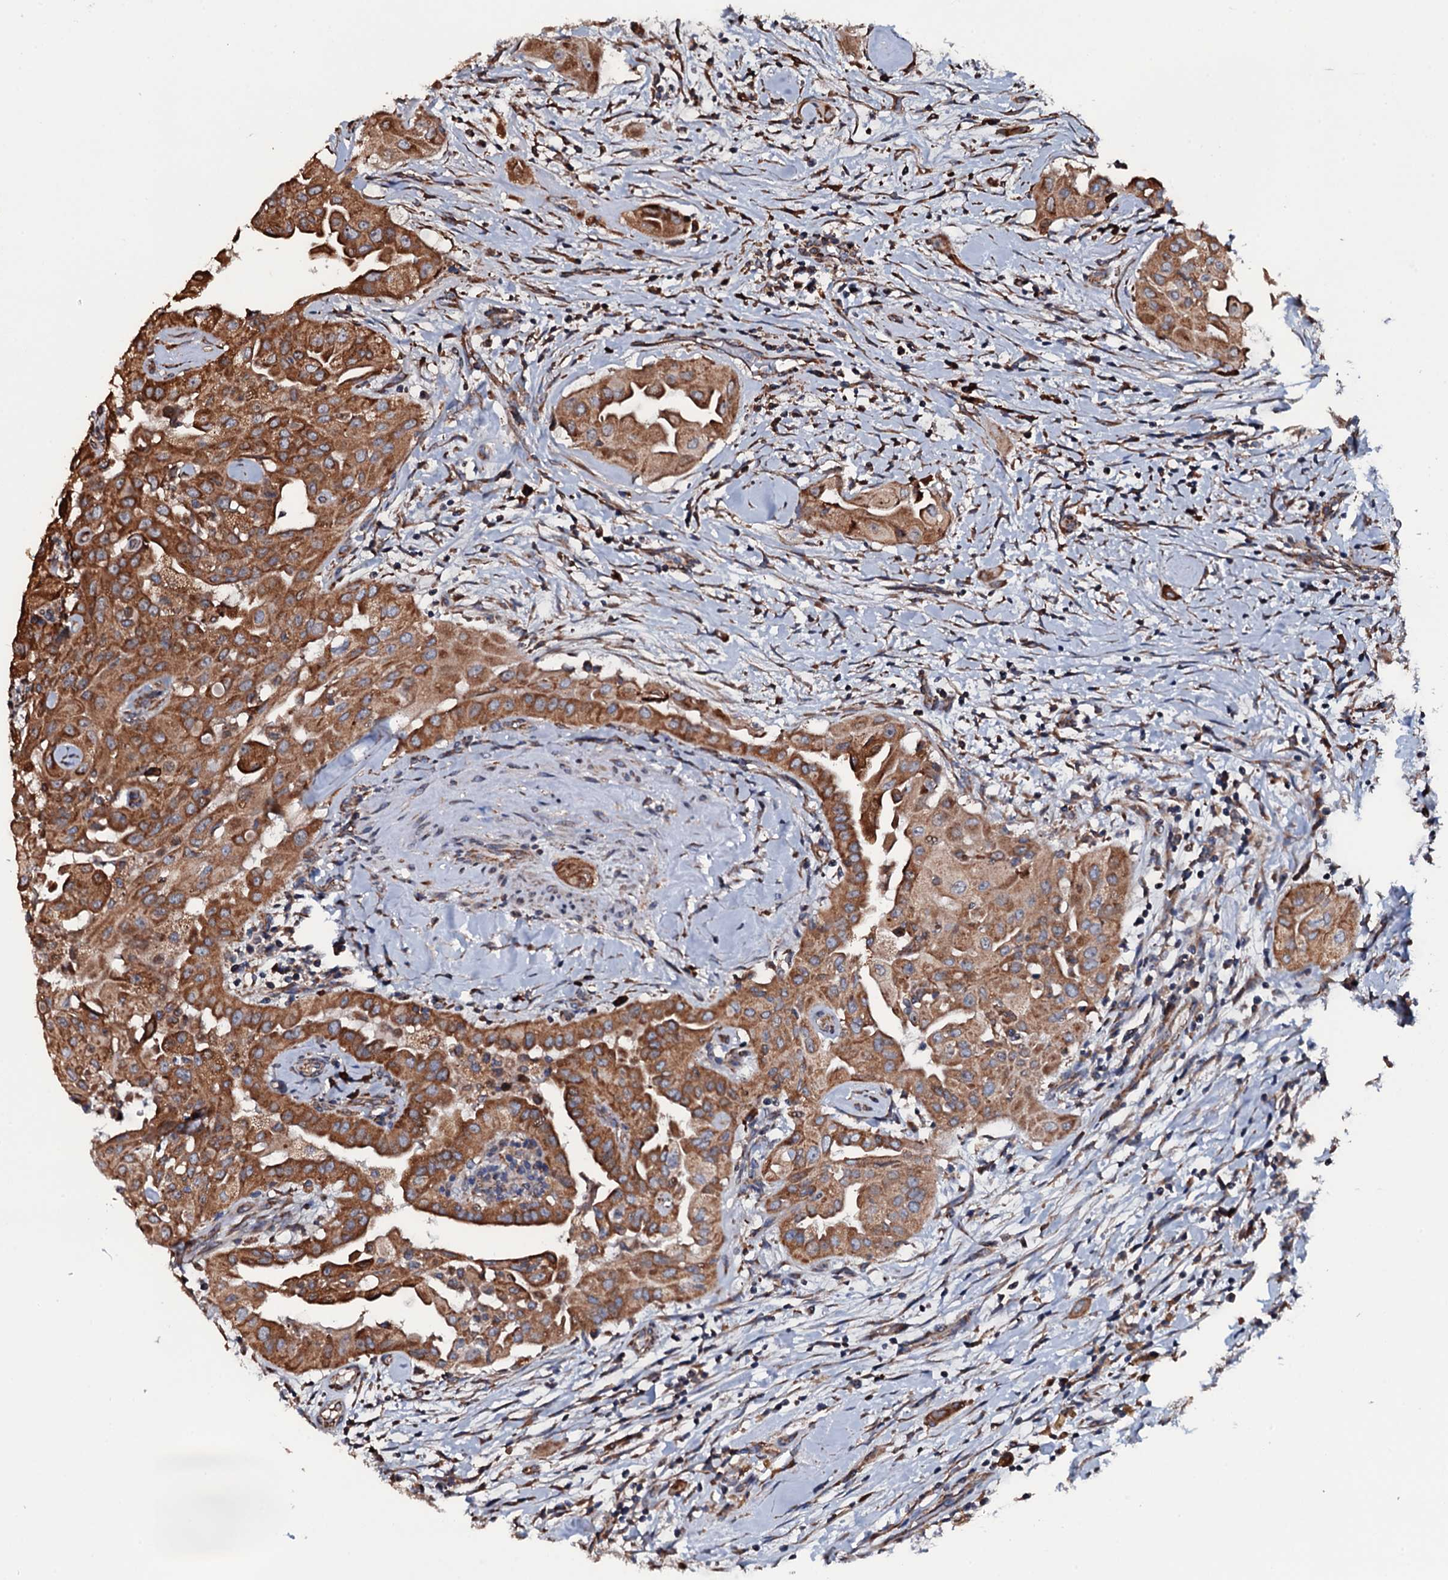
{"staining": {"intensity": "strong", "quantity": ">75%", "location": "cytoplasmic/membranous"}, "tissue": "thyroid cancer", "cell_type": "Tumor cells", "image_type": "cancer", "snomed": [{"axis": "morphology", "description": "Papillary adenocarcinoma, NOS"}, {"axis": "topography", "description": "Thyroid gland"}], "caption": "This is a histology image of IHC staining of thyroid cancer (papillary adenocarcinoma), which shows strong staining in the cytoplasmic/membranous of tumor cells.", "gene": "RAB12", "patient": {"sex": "female", "age": 59}}